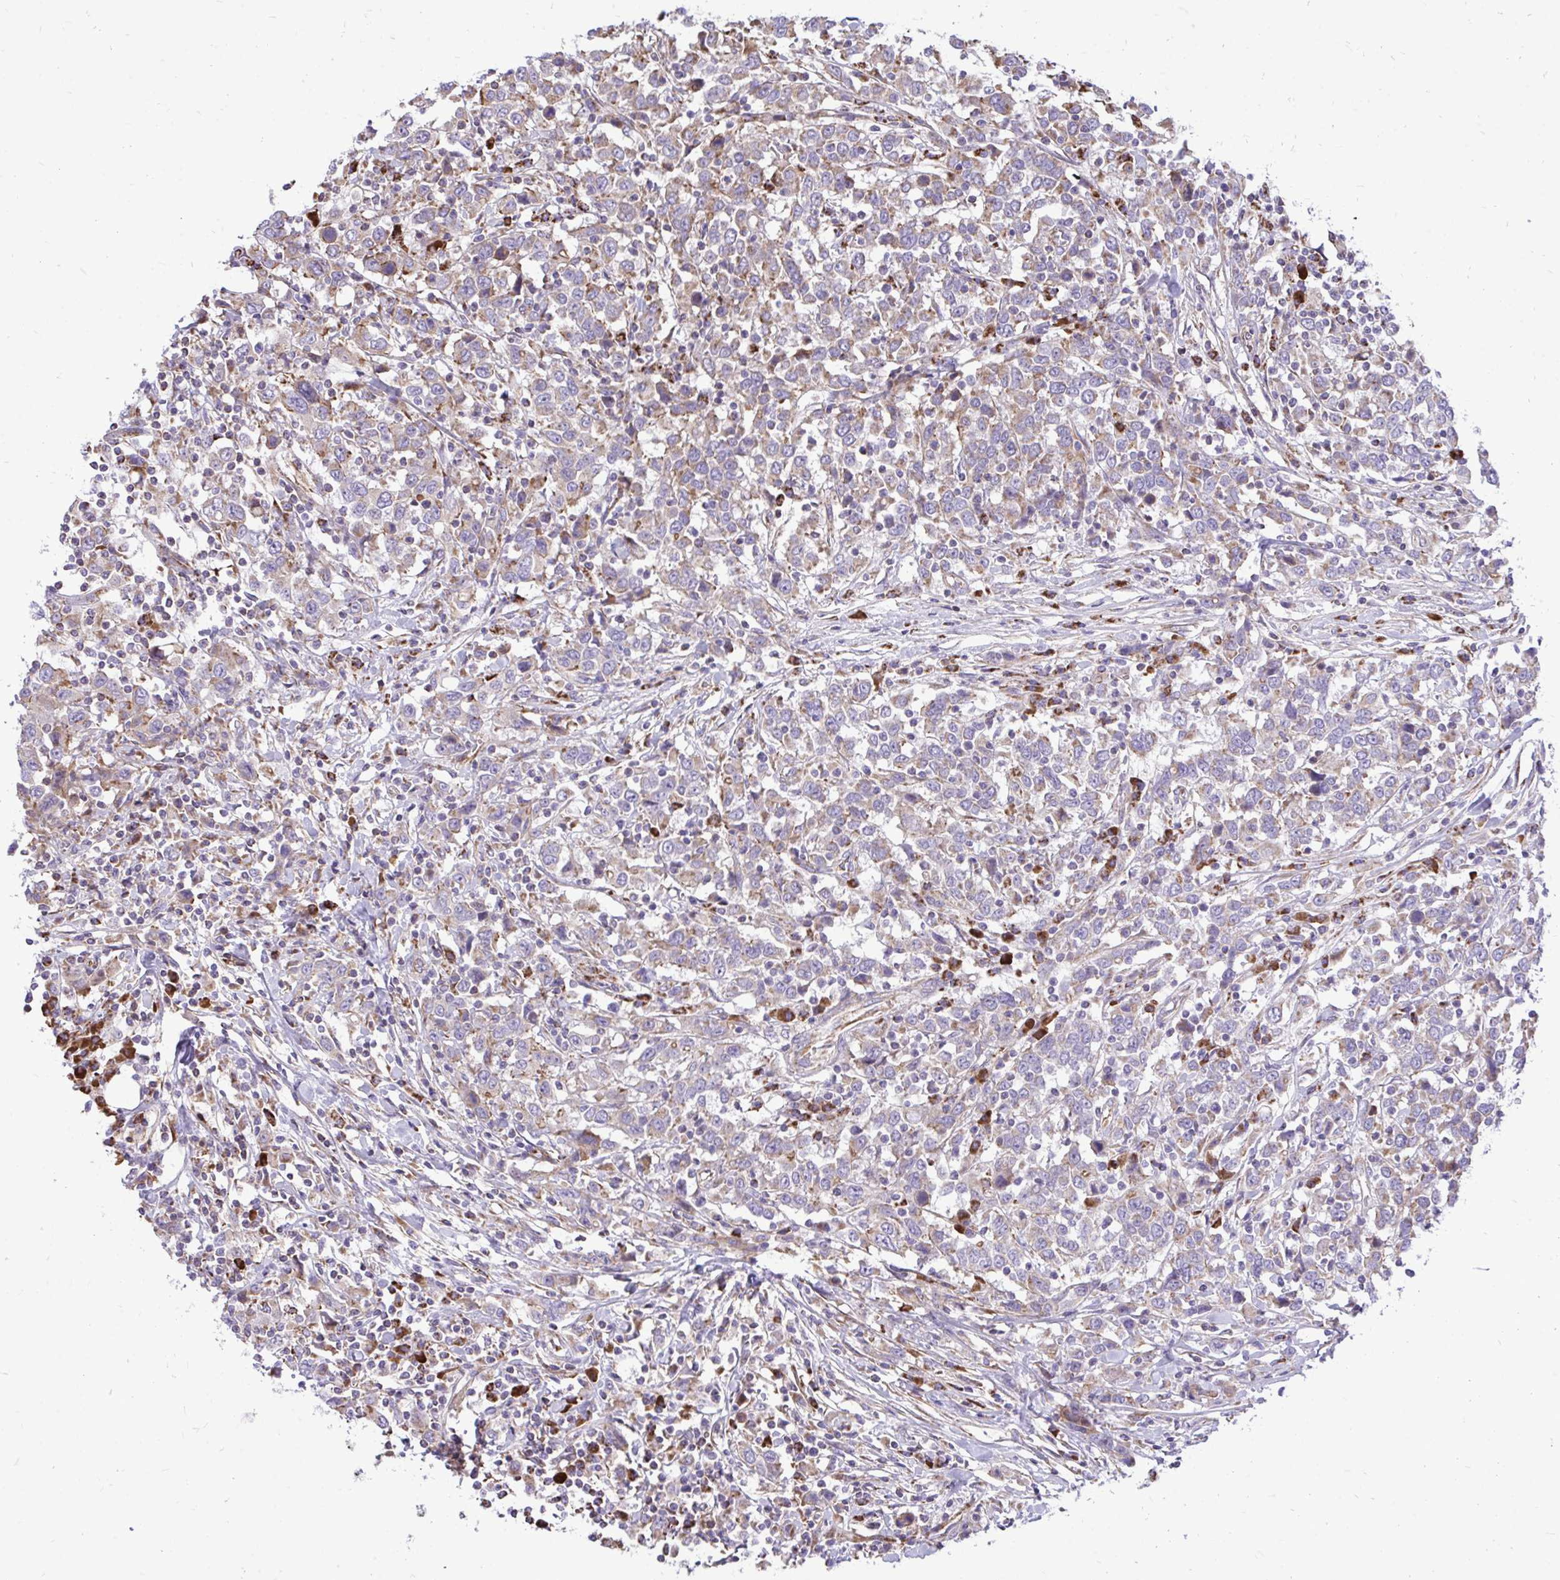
{"staining": {"intensity": "weak", "quantity": "<25%", "location": "cytoplasmic/membranous"}, "tissue": "urothelial cancer", "cell_type": "Tumor cells", "image_type": "cancer", "snomed": [{"axis": "morphology", "description": "Urothelial carcinoma, High grade"}, {"axis": "topography", "description": "Urinary bladder"}], "caption": "A high-resolution histopathology image shows IHC staining of high-grade urothelial carcinoma, which shows no significant positivity in tumor cells. (DAB immunohistochemistry visualized using brightfield microscopy, high magnification).", "gene": "ATP13A2", "patient": {"sex": "male", "age": 61}}